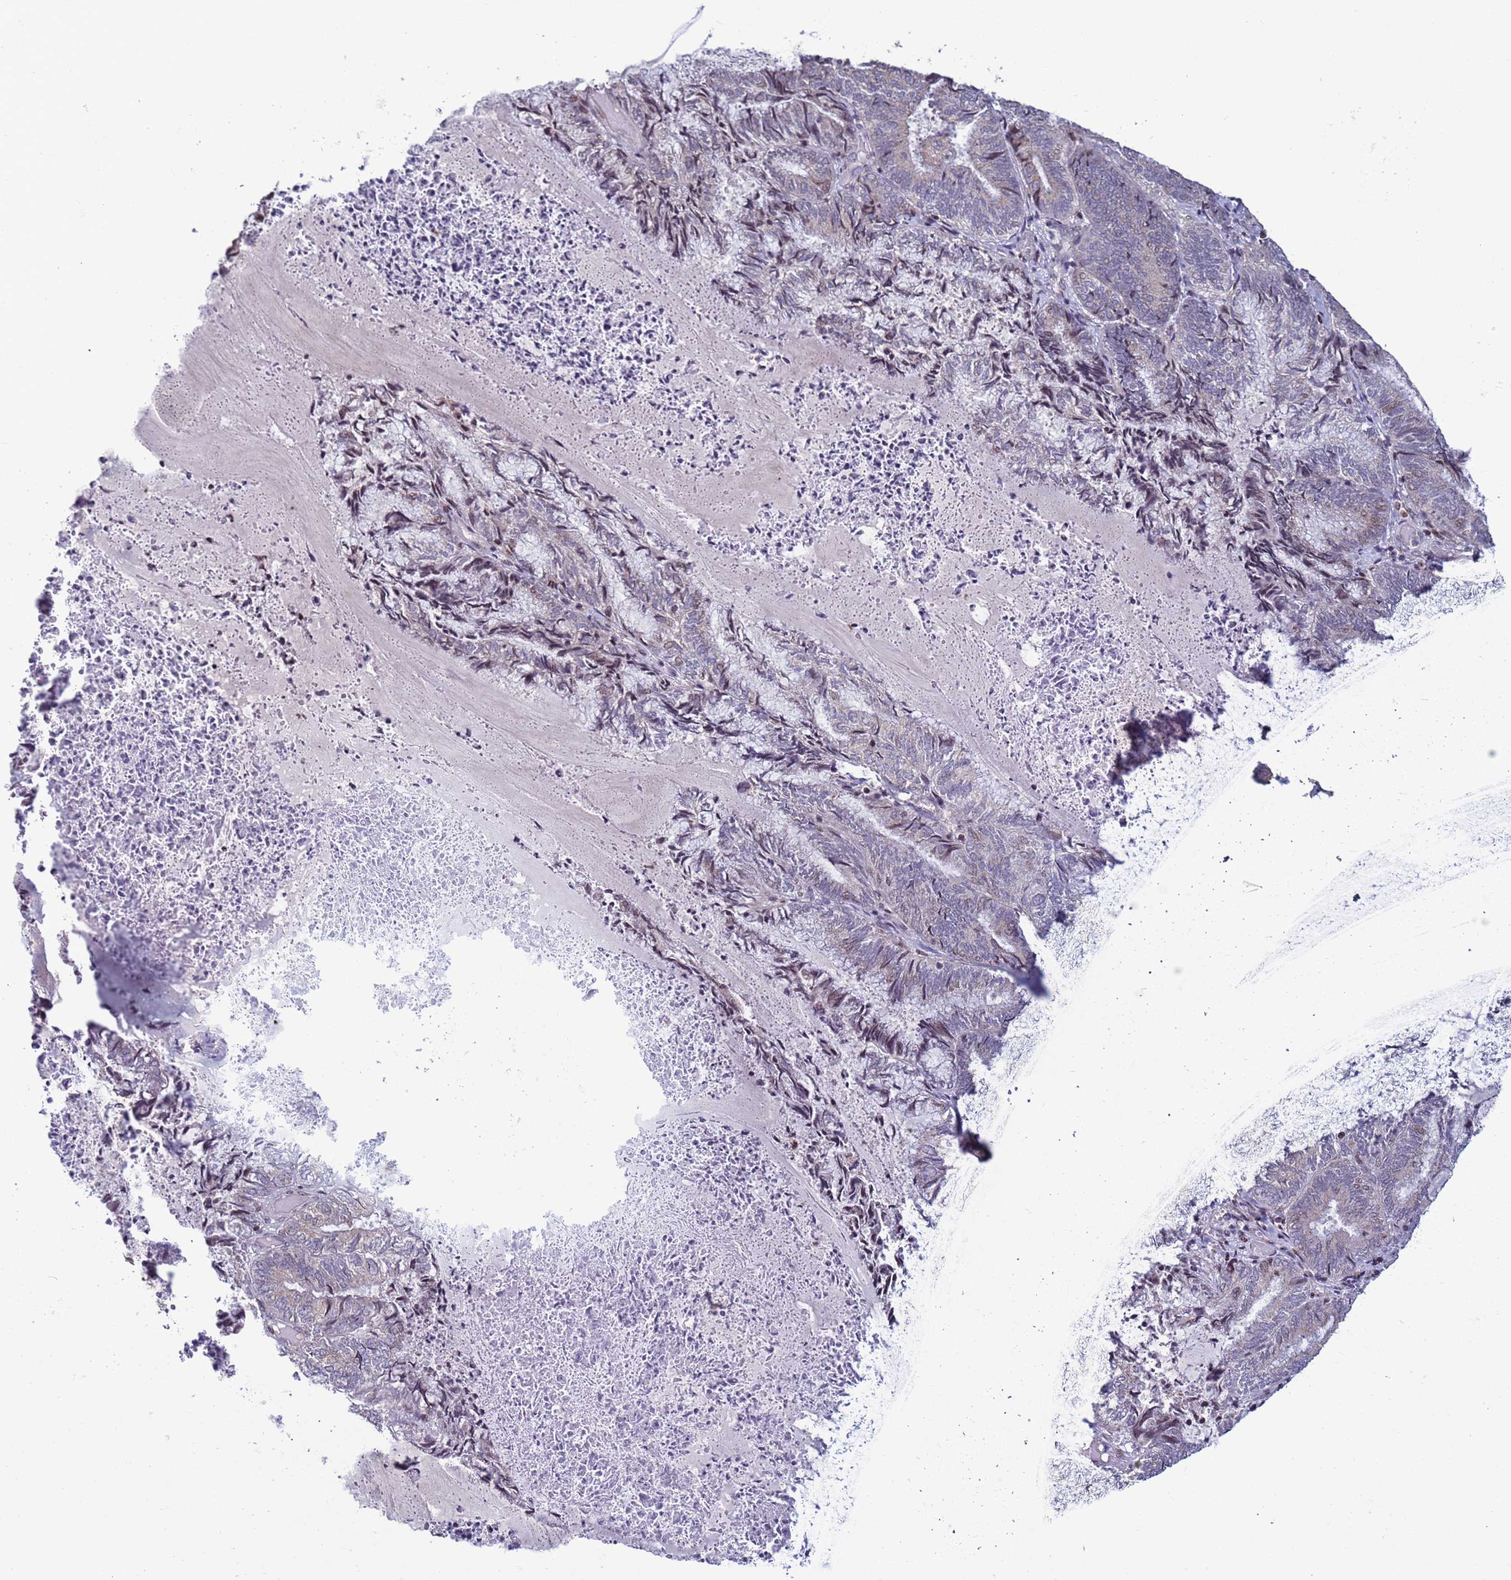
{"staining": {"intensity": "moderate", "quantity": "<25%", "location": "cytoplasmic/membranous,nuclear"}, "tissue": "endometrial cancer", "cell_type": "Tumor cells", "image_type": "cancer", "snomed": [{"axis": "morphology", "description": "Adenocarcinoma, NOS"}, {"axis": "topography", "description": "Endometrium"}], "caption": "Endometrial cancer (adenocarcinoma) stained with DAB (3,3'-diaminobenzidine) immunohistochemistry (IHC) demonstrates low levels of moderate cytoplasmic/membranous and nuclear expression in about <25% of tumor cells.", "gene": "HGH1", "patient": {"sex": "female", "age": 80}}